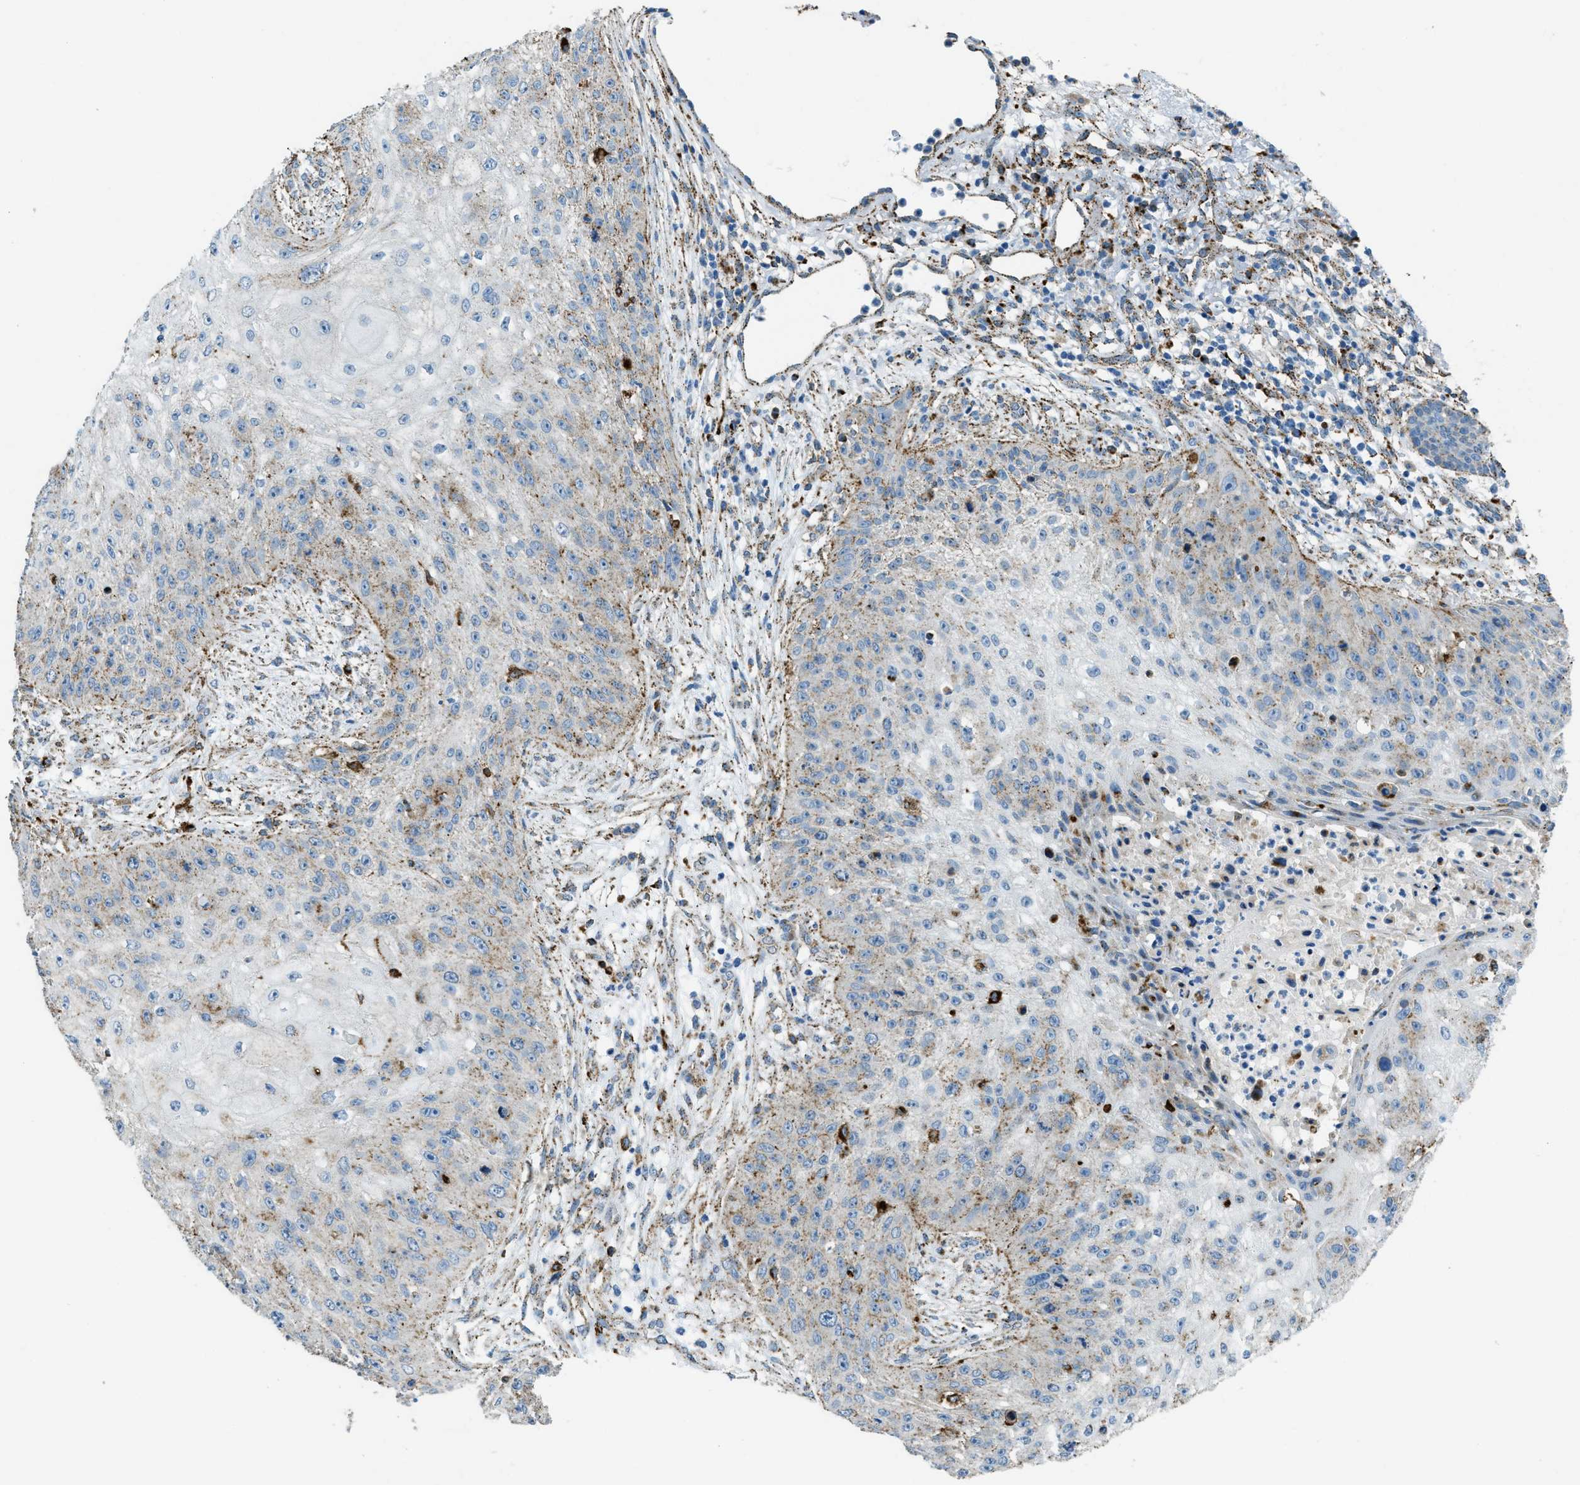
{"staining": {"intensity": "moderate", "quantity": "25%-75%", "location": "cytoplasmic/membranous"}, "tissue": "skin cancer", "cell_type": "Tumor cells", "image_type": "cancer", "snomed": [{"axis": "morphology", "description": "Squamous cell carcinoma, NOS"}, {"axis": "topography", "description": "Skin"}], "caption": "Skin squamous cell carcinoma tissue demonstrates moderate cytoplasmic/membranous positivity in about 25%-75% of tumor cells", "gene": "SCARB2", "patient": {"sex": "female", "age": 80}}